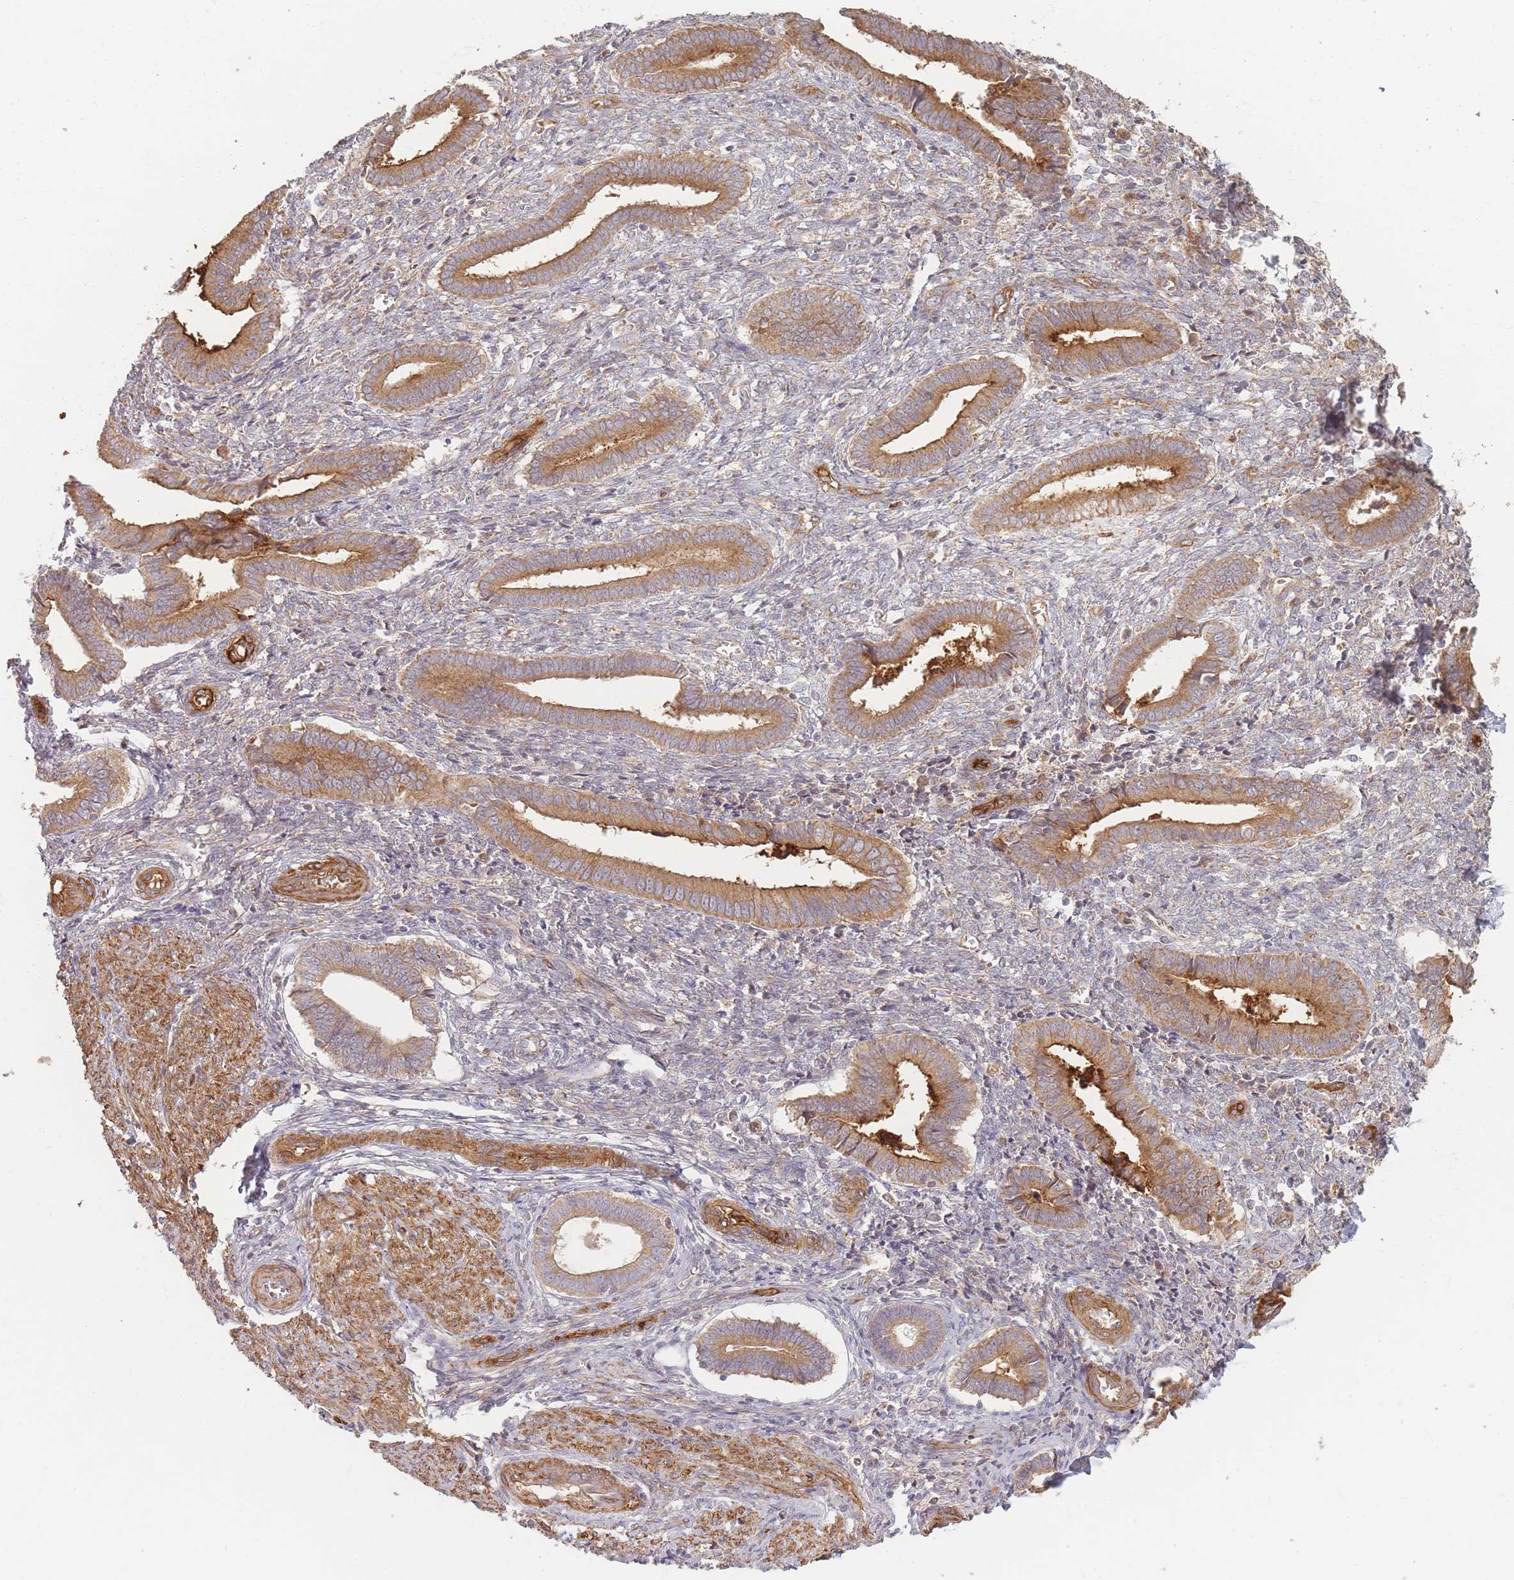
{"staining": {"intensity": "weak", "quantity": "25%-75%", "location": "cytoplasmic/membranous"}, "tissue": "endometrium", "cell_type": "Cells in endometrial stroma", "image_type": "normal", "snomed": [{"axis": "morphology", "description": "Normal tissue, NOS"}, {"axis": "topography", "description": "Other"}, {"axis": "topography", "description": "Endometrium"}], "caption": "Normal endometrium shows weak cytoplasmic/membranous expression in about 25%-75% of cells in endometrial stroma (DAB = brown stain, brightfield microscopy at high magnification)..", "gene": "MRPS6", "patient": {"sex": "female", "age": 44}}